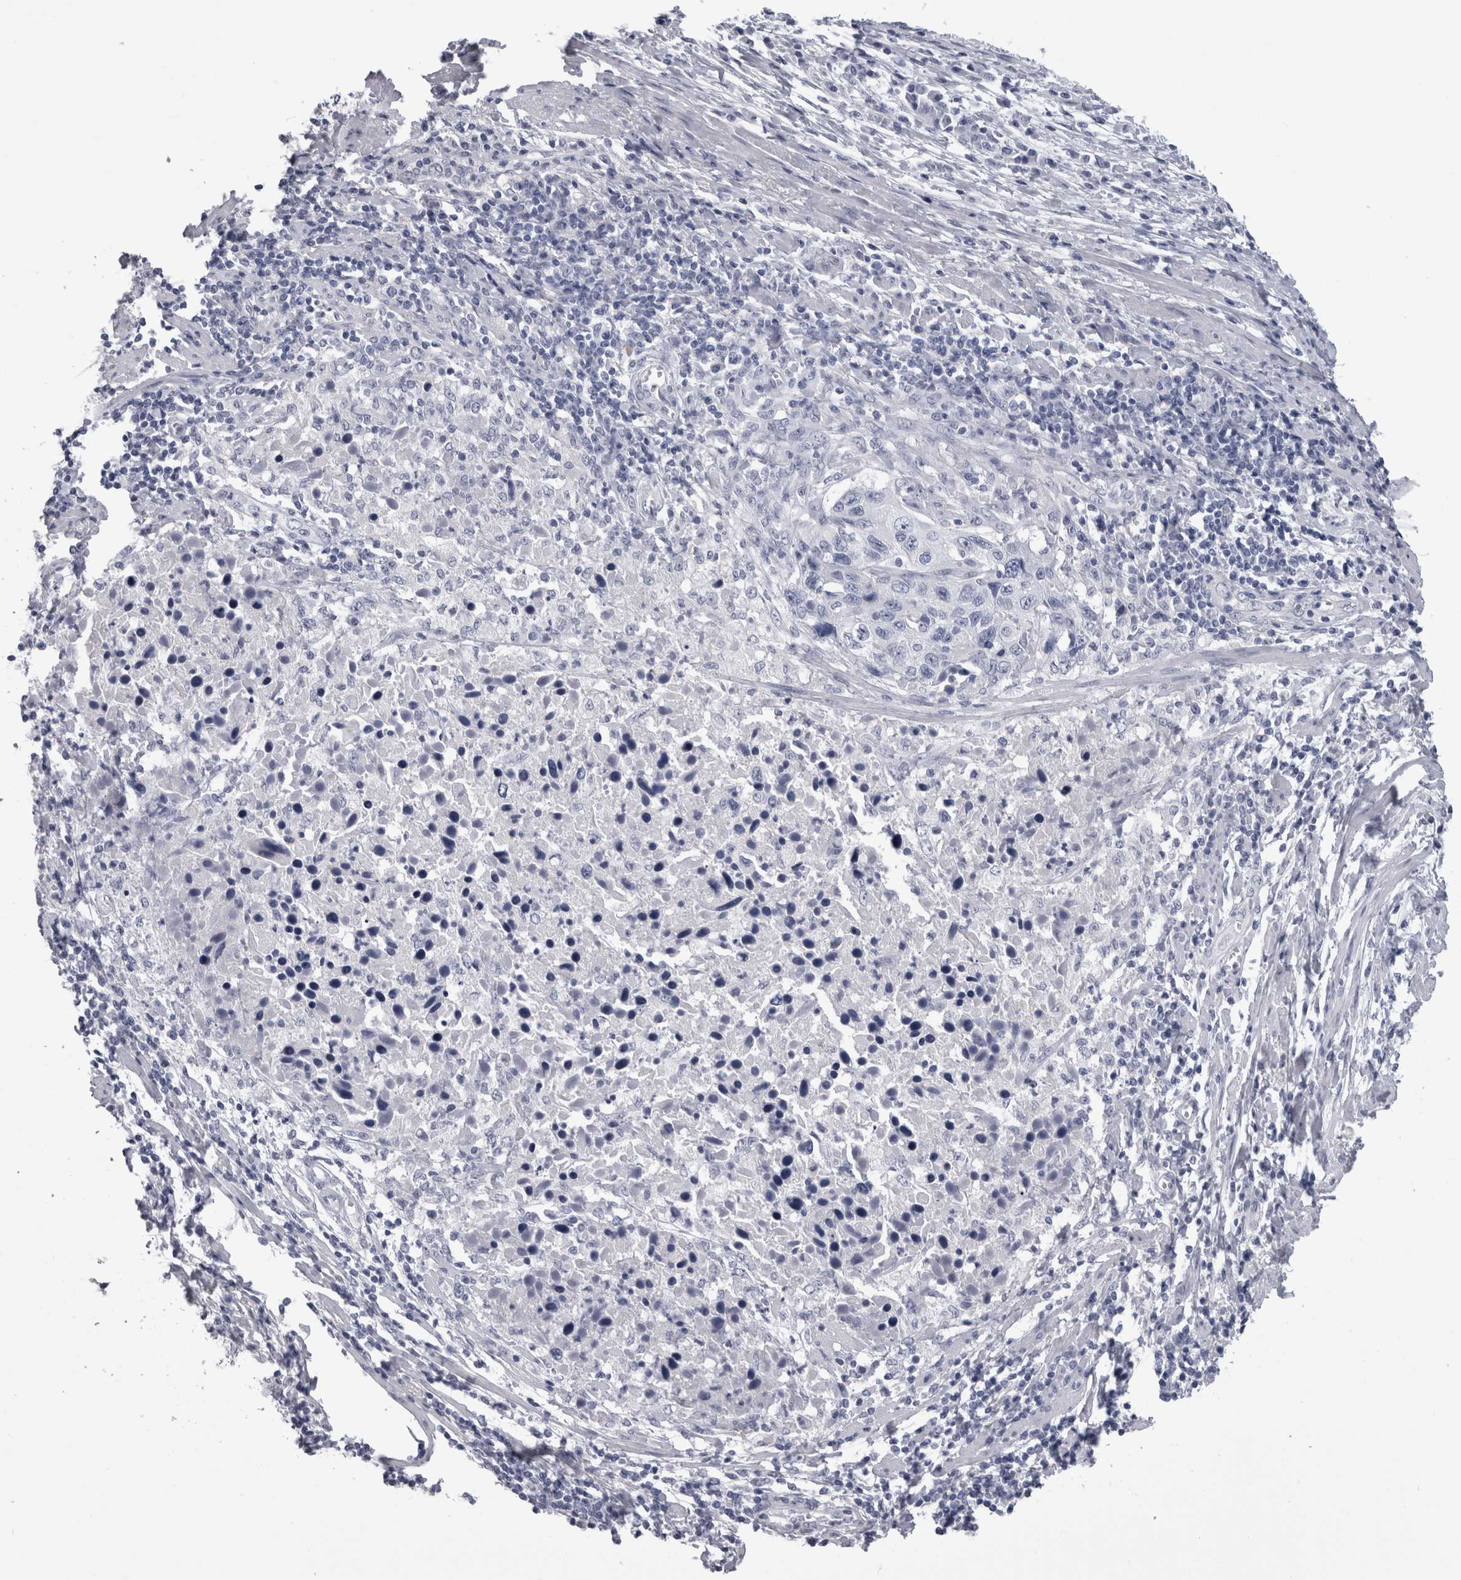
{"staining": {"intensity": "negative", "quantity": "none", "location": "none"}, "tissue": "cervical cancer", "cell_type": "Tumor cells", "image_type": "cancer", "snomed": [{"axis": "morphology", "description": "Squamous cell carcinoma, NOS"}, {"axis": "topography", "description": "Cervix"}], "caption": "Cervical cancer stained for a protein using immunohistochemistry reveals no staining tumor cells.", "gene": "AFMID", "patient": {"sex": "female", "age": 53}}